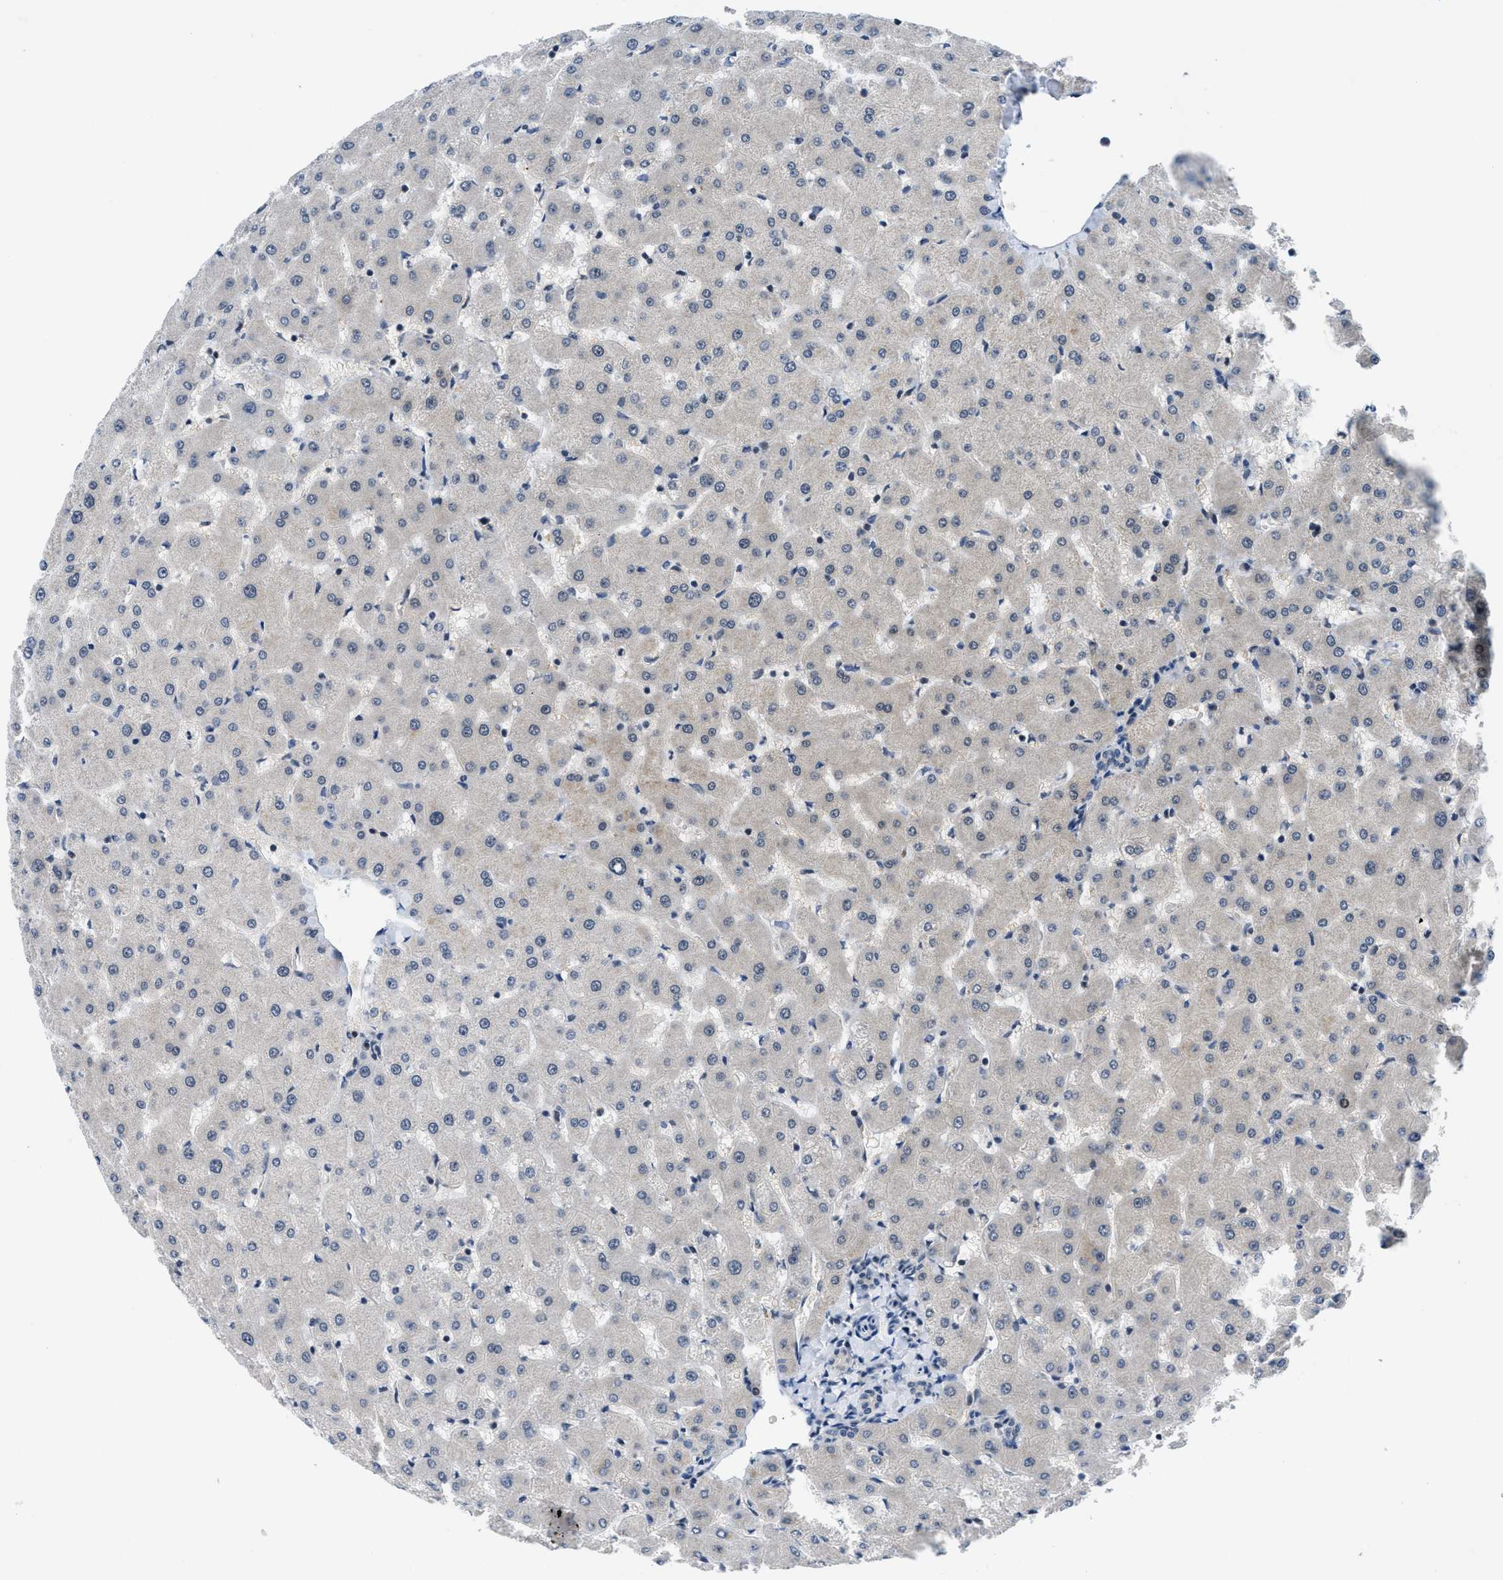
{"staining": {"intensity": "negative", "quantity": "none", "location": "none"}, "tissue": "liver", "cell_type": "Cholangiocytes", "image_type": "normal", "snomed": [{"axis": "morphology", "description": "Normal tissue, NOS"}, {"axis": "topography", "description": "Liver"}], "caption": "Immunohistochemical staining of benign human liver exhibits no significant expression in cholangiocytes. The staining was performed using DAB (3,3'-diaminobenzidine) to visualize the protein expression in brown, while the nuclei were stained in blue with hematoxylin (Magnification: 20x).", "gene": "SETD5", "patient": {"sex": "female", "age": 63}}